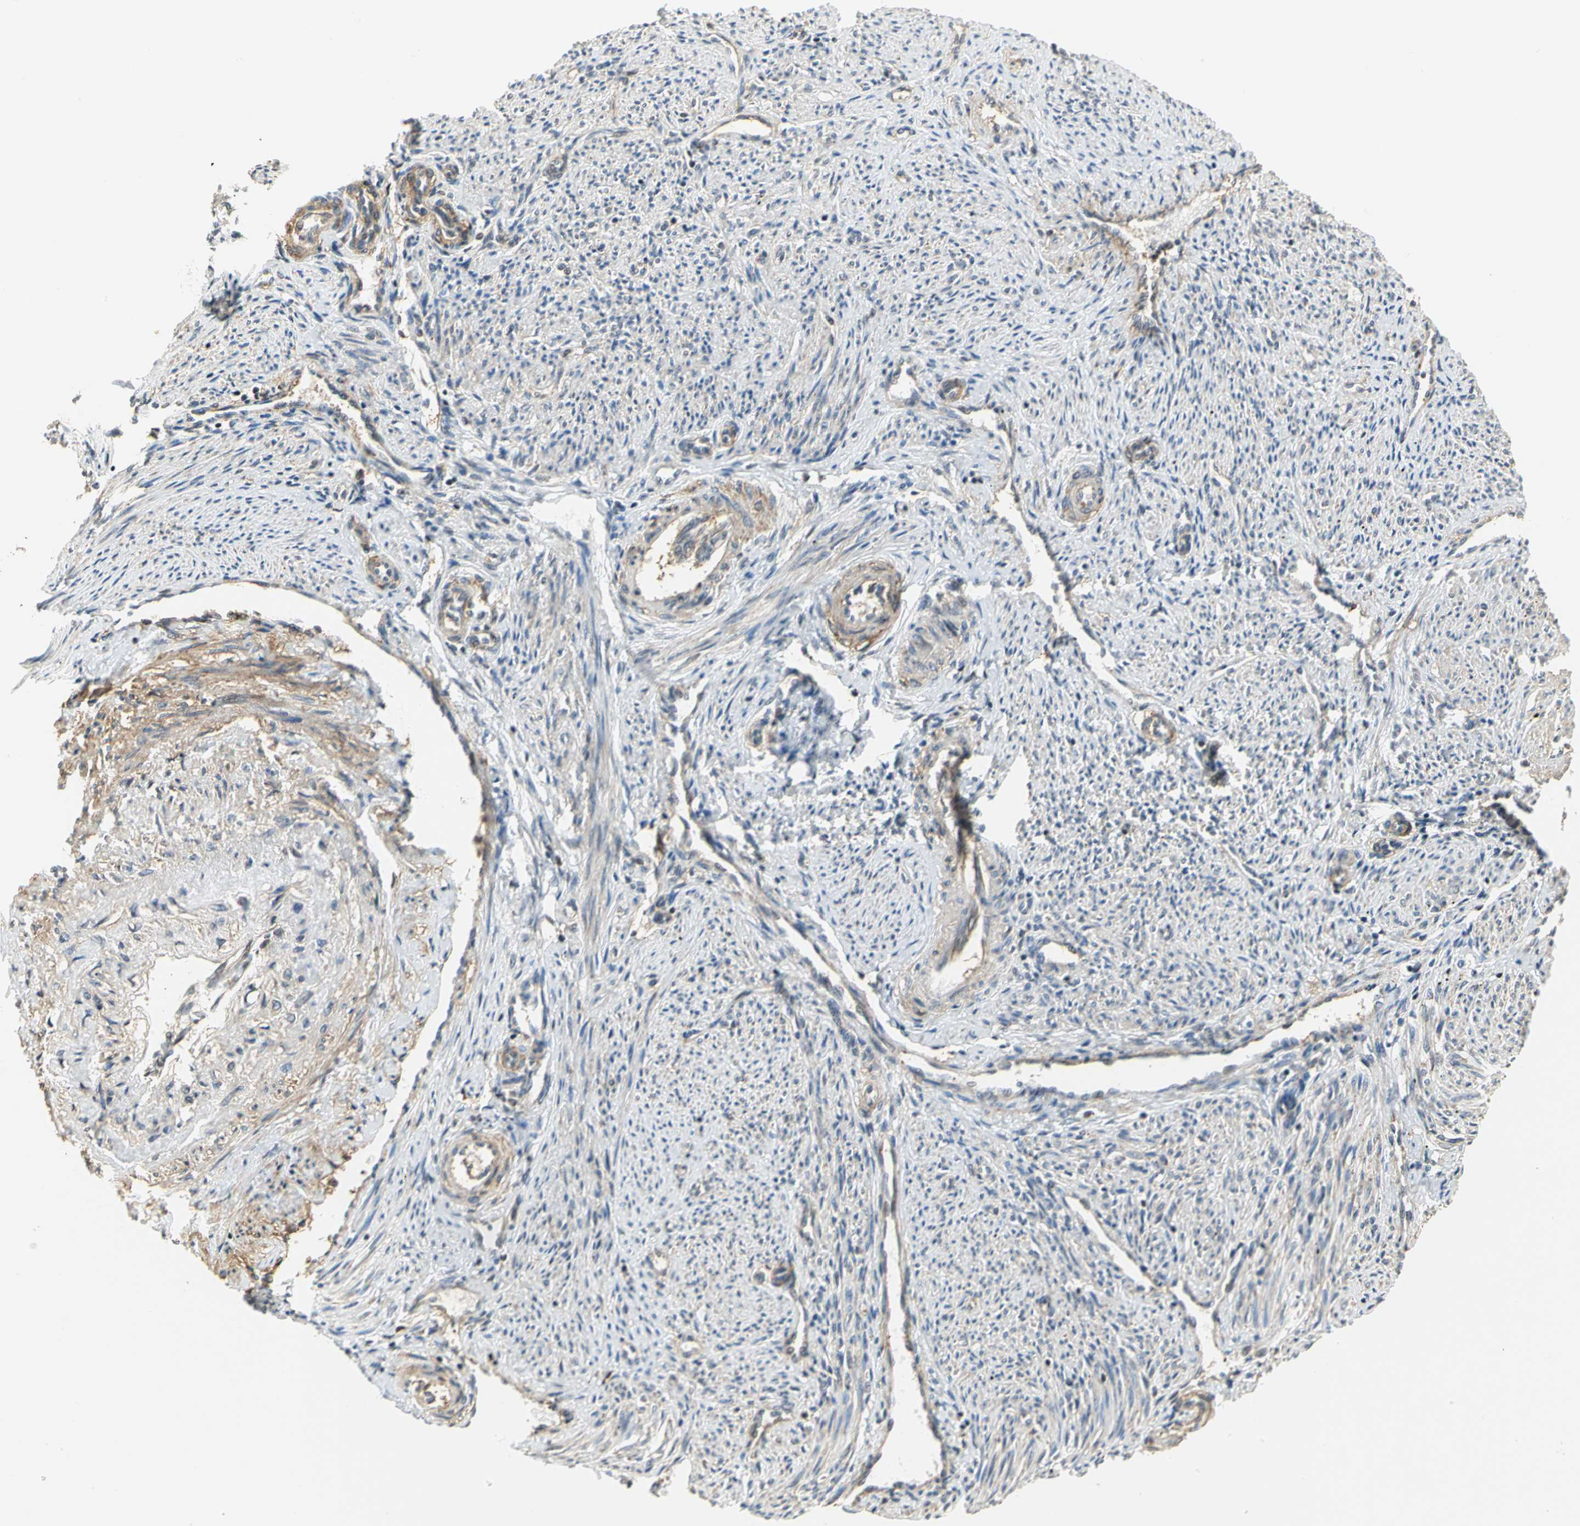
{"staining": {"intensity": "moderate", "quantity": "<25%", "location": "nuclear"}, "tissue": "endometrium", "cell_type": "Cells in endometrial stroma", "image_type": "normal", "snomed": [{"axis": "morphology", "description": "Normal tissue, NOS"}, {"axis": "topography", "description": "Endometrium"}], "caption": "Immunohistochemical staining of benign endometrium reveals moderate nuclear protein expression in approximately <25% of cells in endometrial stroma.", "gene": "IMPG2", "patient": {"sex": "female", "age": 42}}